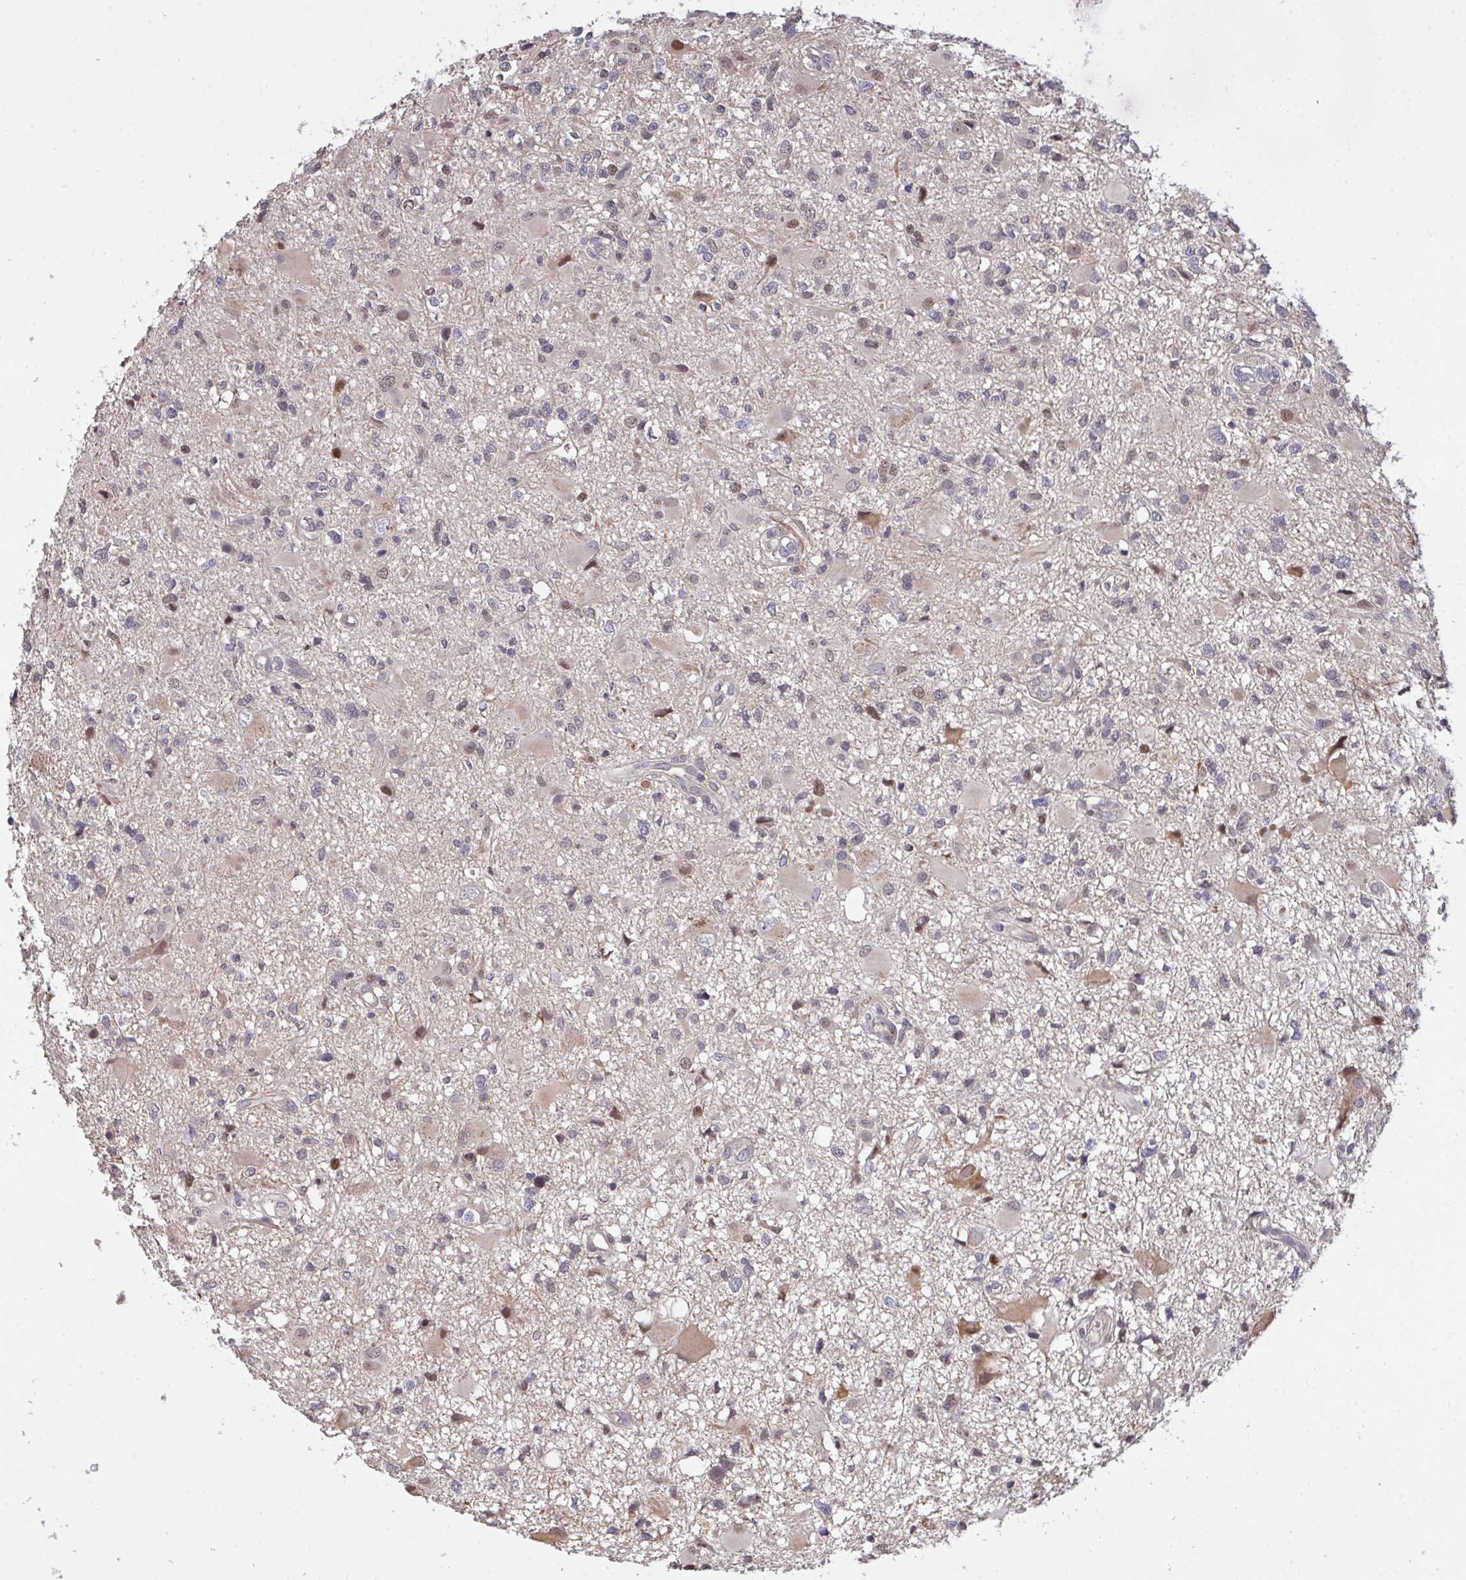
{"staining": {"intensity": "moderate", "quantity": "25%-75%", "location": "nuclear"}, "tissue": "glioma", "cell_type": "Tumor cells", "image_type": "cancer", "snomed": [{"axis": "morphology", "description": "Glioma, malignant, High grade"}, {"axis": "topography", "description": "Brain"}], "caption": "This photomicrograph displays IHC staining of malignant high-grade glioma, with medium moderate nuclear staining in about 25%-75% of tumor cells.", "gene": "C19orf54", "patient": {"sex": "male", "age": 54}}